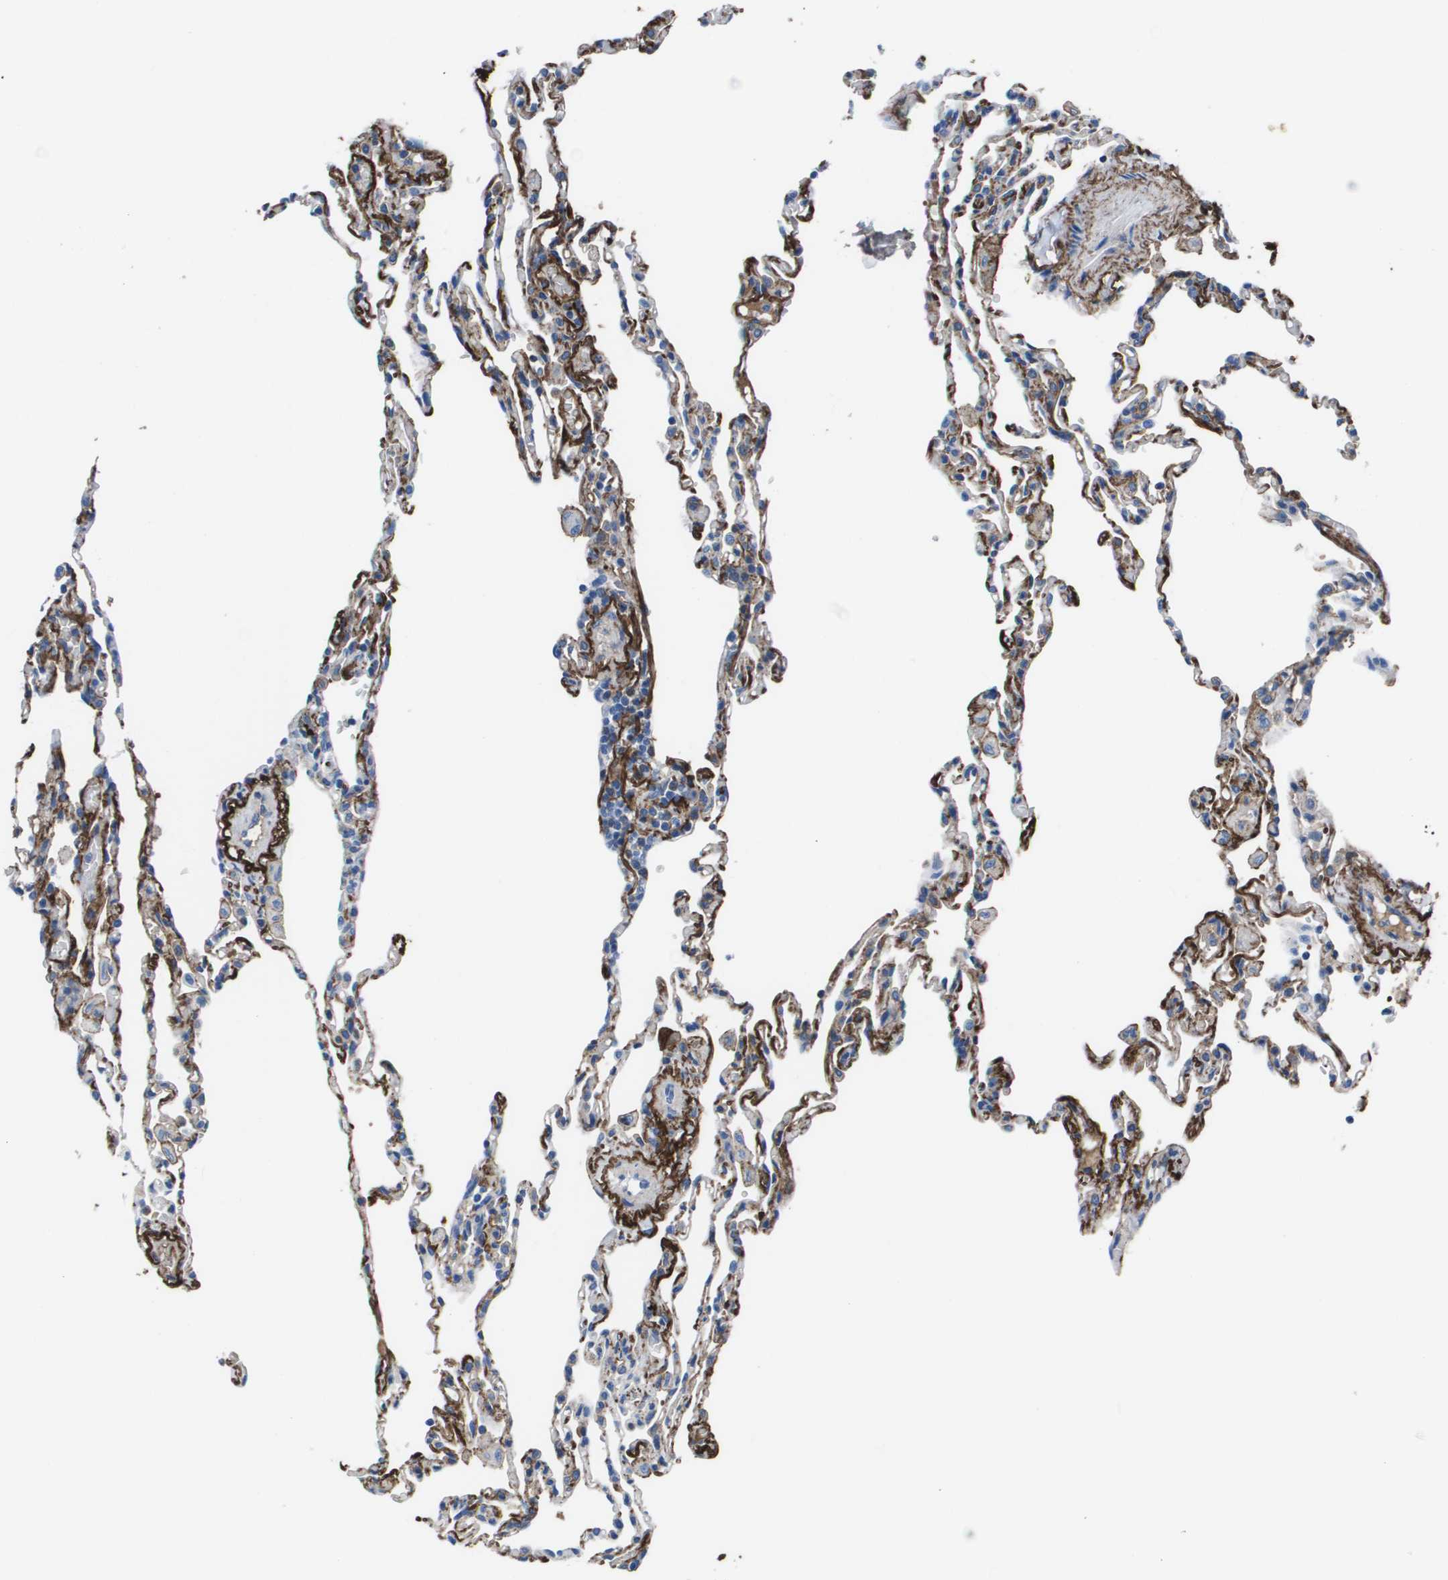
{"staining": {"intensity": "negative", "quantity": "none", "location": "none"}, "tissue": "lung", "cell_type": "Alveolar cells", "image_type": "normal", "snomed": [{"axis": "morphology", "description": "Normal tissue, NOS"}, {"axis": "topography", "description": "Lung"}], "caption": "This is an IHC photomicrograph of normal human lung. There is no positivity in alveolar cells.", "gene": "VTN", "patient": {"sex": "male", "age": 59}}